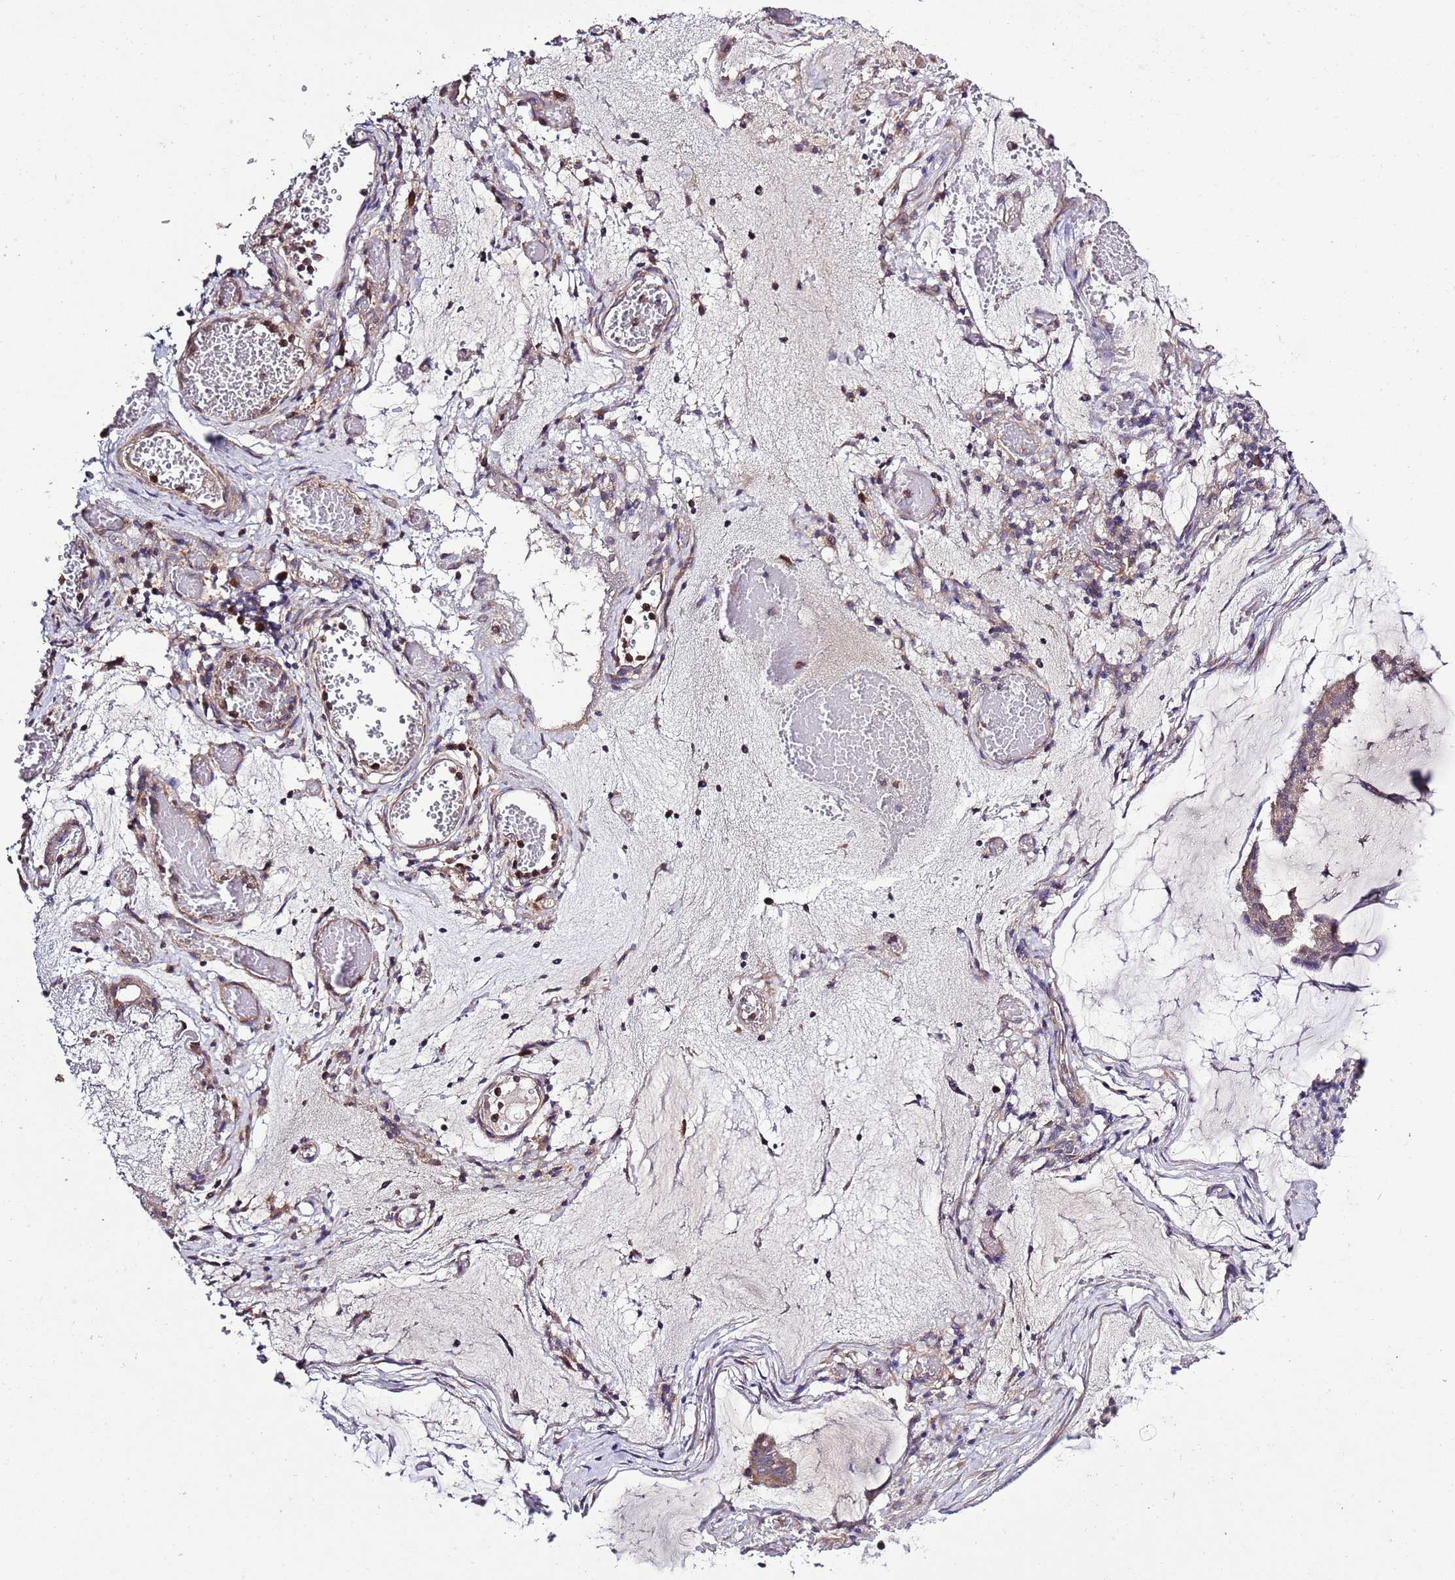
{"staining": {"intensity": "weak", "quantity": ">75%", "location": "cytoplasmic/membranous"}, "tissue": "ovarian cancer", "cell_type": "Tumor cells", "image_type": "cancer", "snomed": [{"axis": "morphology", "description": "Cystadenocarcinoma, mucinous, NOS"}, {"axis": "topography", "description": "Ovary"}], "caption": "Weak cytoplasmic/membranous staining is appreciated in approximately >75% of tumor cells in ovarian cancer.", "gene": "MFNG", "patient": {"sex": "female", "age": 73}}